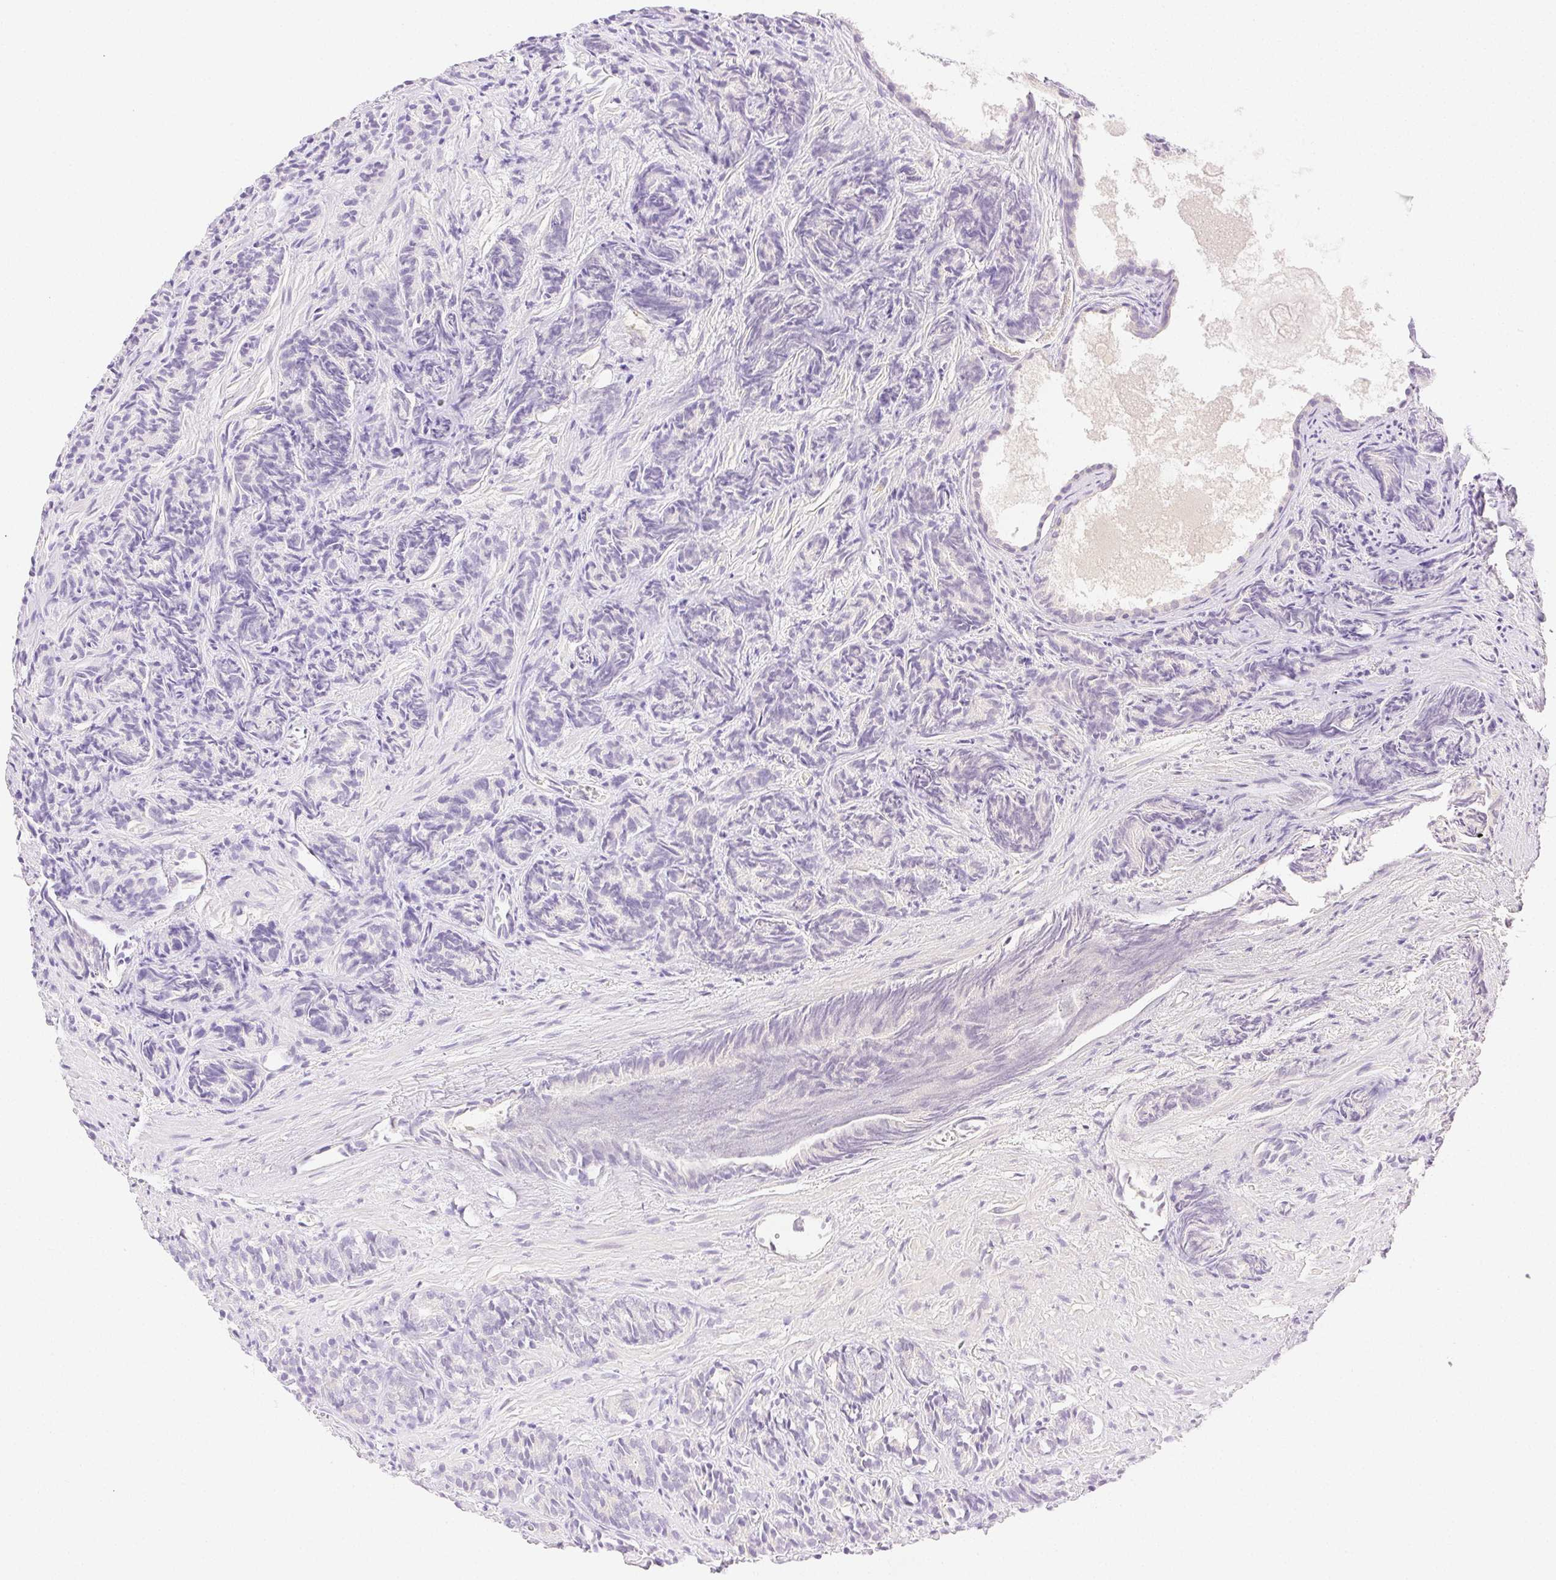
{"staining": {"intensity": "negative", "quantity": "none", "location": "none"}, "tissue": "prostate cancer", "cell_type": "Tumor cells", "image_type": "cancer", "snomed": [{"axis": "morphology", "description": "Adenocarcinoma, High grade"}, {"axis": "topography", "description": "Prostate"}], "caption": "This is an IHC micrograph of prostate cancer (high-grade adenocarcinoma). There is no positivity in tumor cells.", "gene": "SPACA4", "patient": {"sex": "male", "age": 84}}